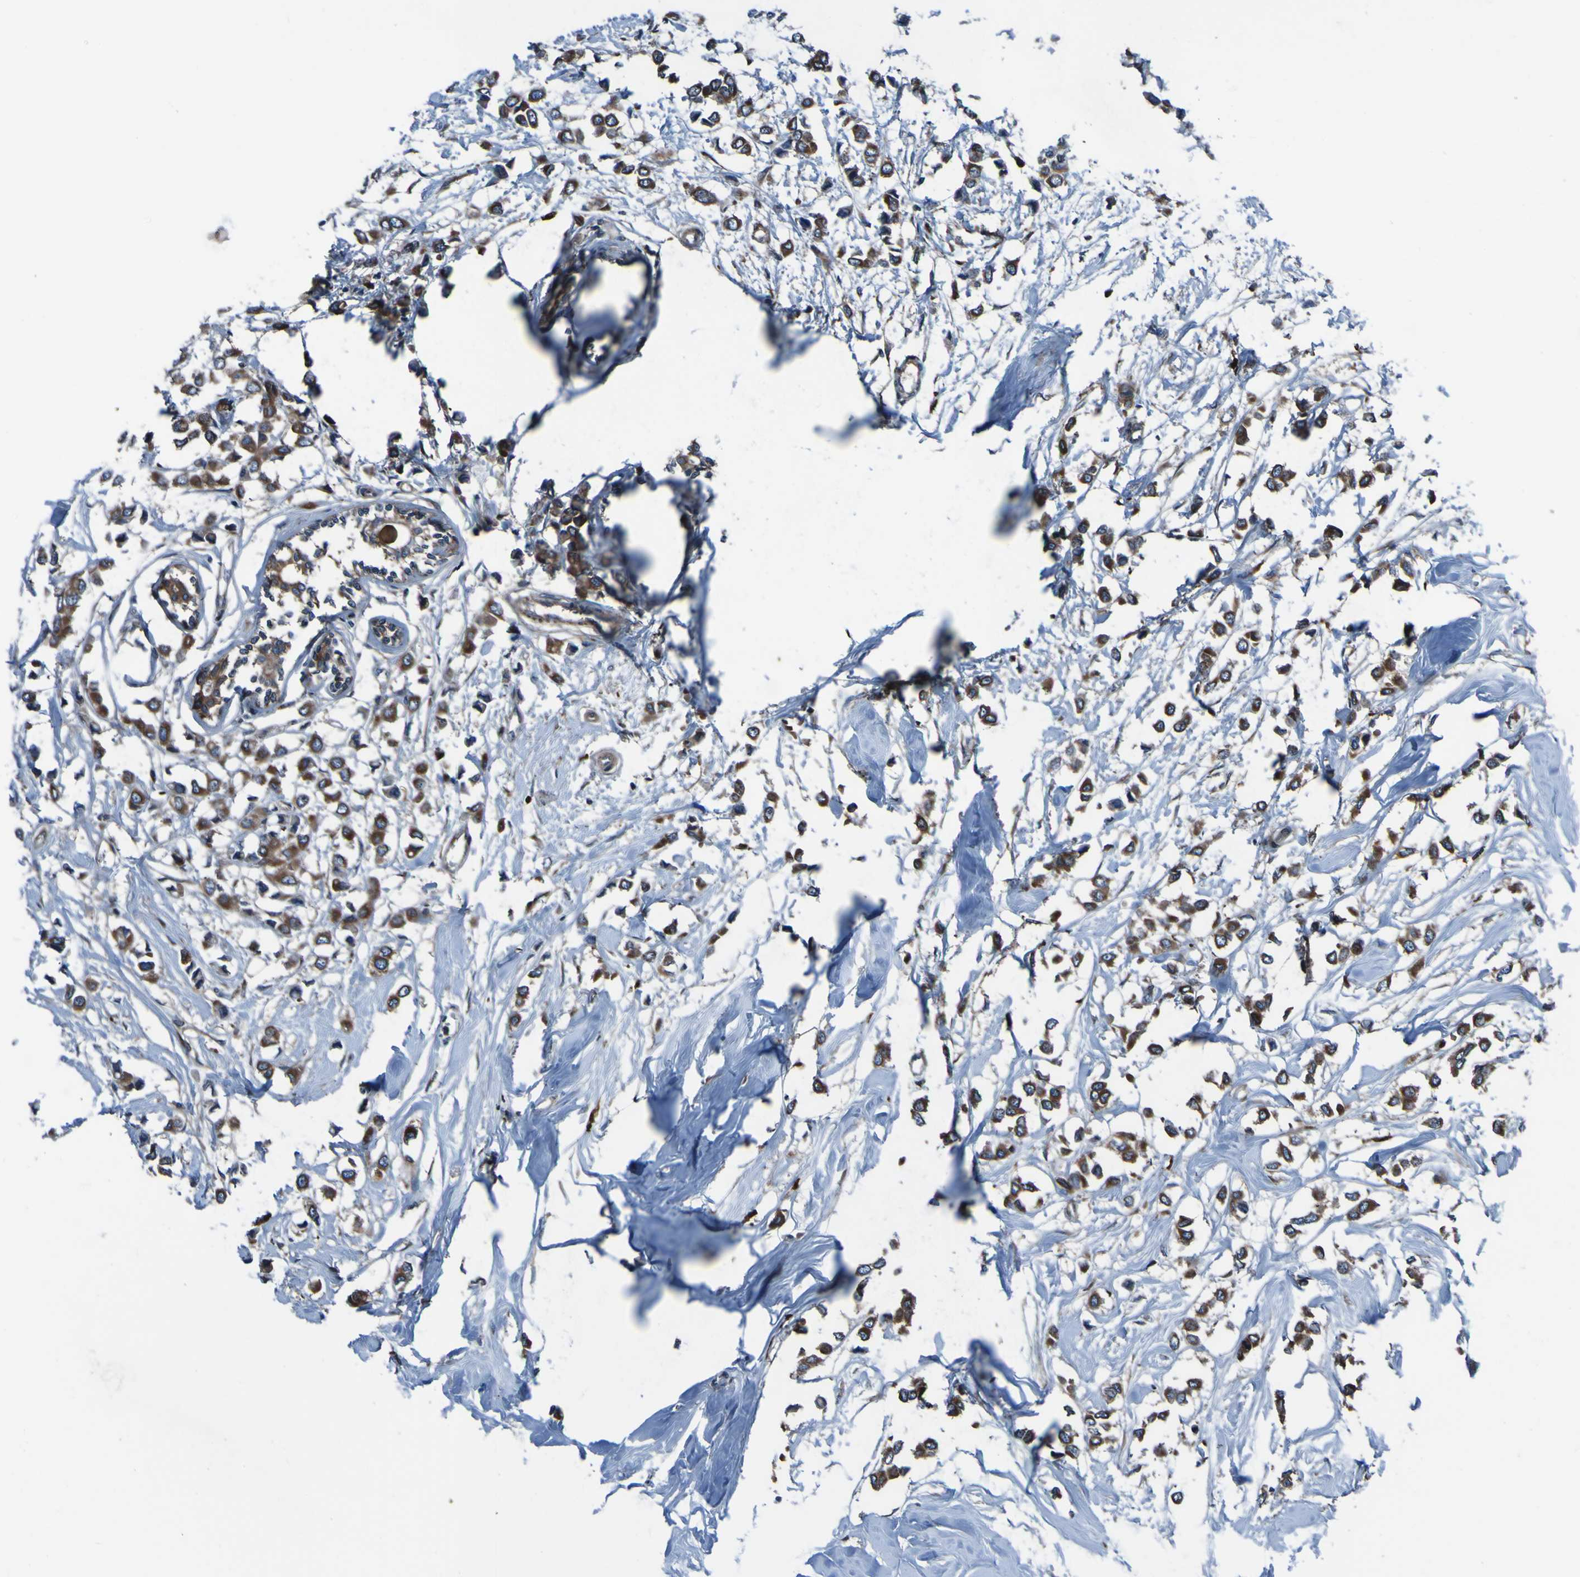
{"staining": {"intensity": "moderate", "quantity": ">75%", "location": "cytoplasmic/membranous"}, "tissue": "breast cancer", "cell_type": "Tumor cells", "image_type": "cancer", "snomed": [{"axis": "morphology", "description": "Lobular carcinoma"}, {"axis": "topography", "description": "Breast"}], "caption": "Moderate cytoplasmic/membranous expression is seen in about >75% of tumor cells in breast cancer (lobular carcinoma). Nuclei are stained in blue.", "gene": "RAB5B", "patient": {"sex": "female", "age": 51}}